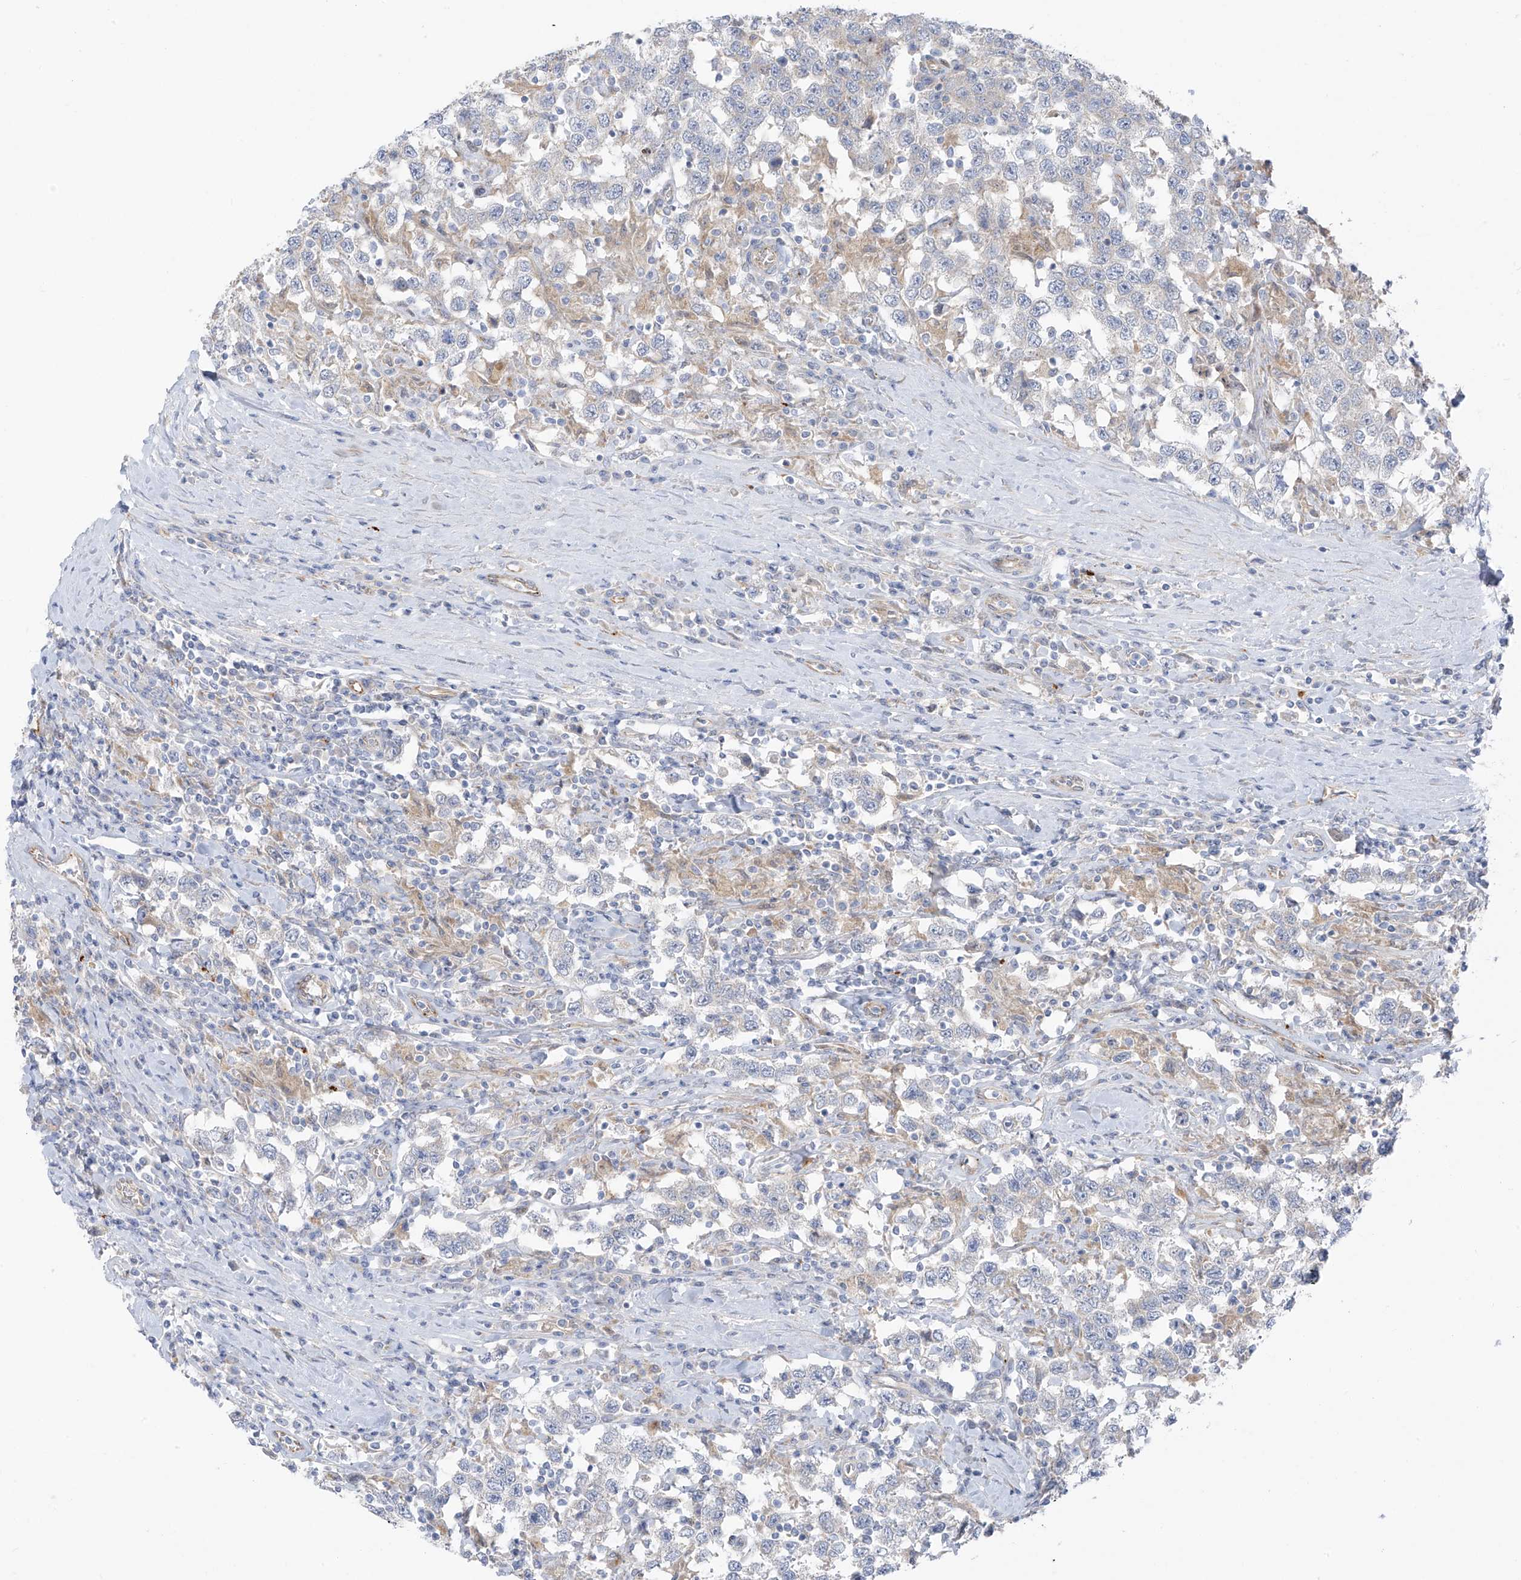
{"staining": {"intensity": "negative", "quantity": "none", "location": "none"}, "tissue": "testis cancer", "cell_type": "Tumor cells", "image_type": "cancer", "snomed": [{"axis": "morphology", "description": "Seminoma, NOS"}, {"axis": "topography", "description": "Testis"}], "caption": "A micrograph of testis cancer stained for a protein reveals no brown staining in tumor cells.", "gene": "TAL2", "patient": {"sex": "male", "age": 41}}